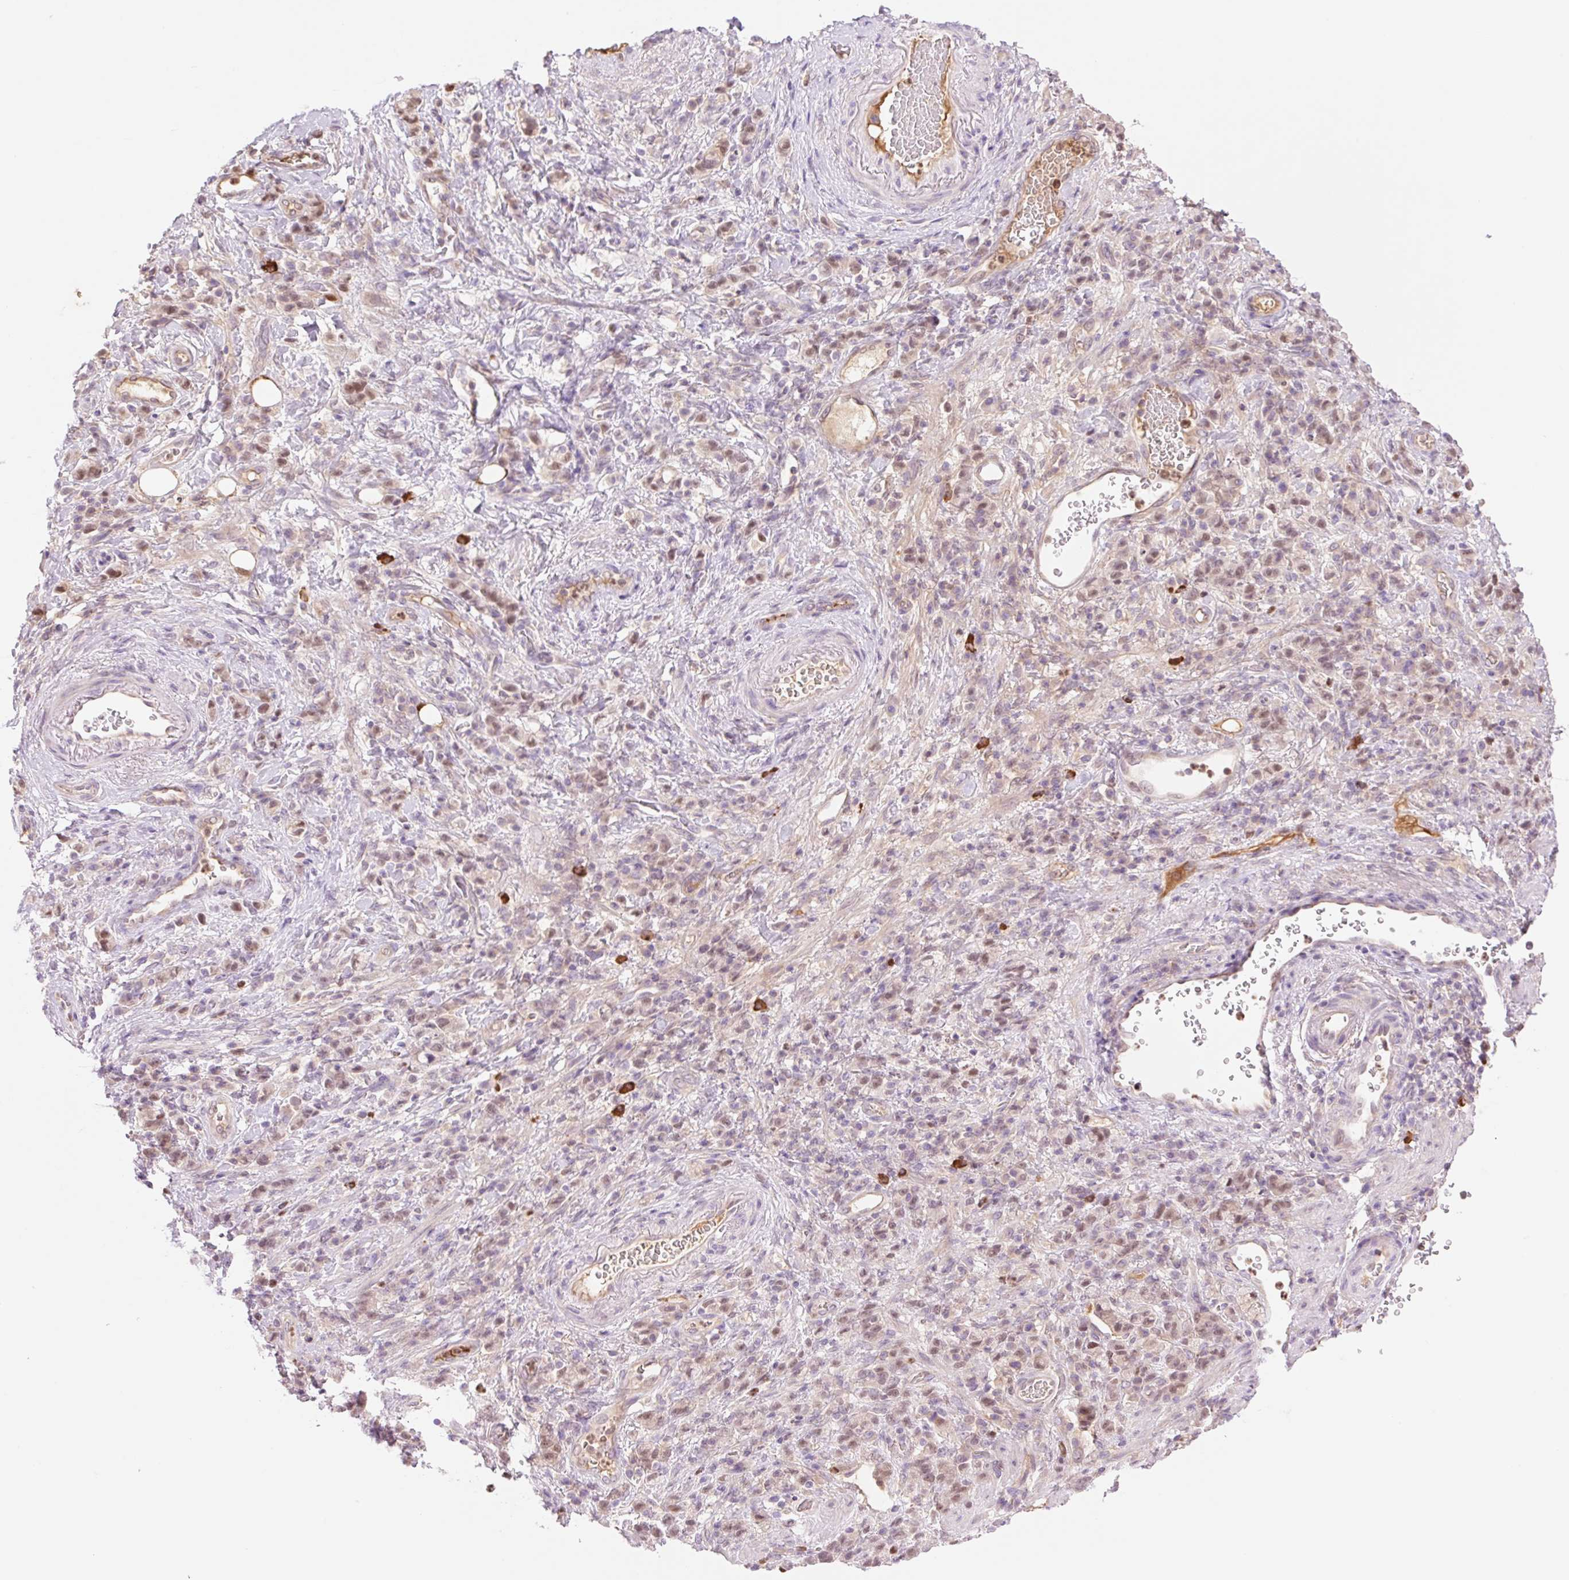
{"staining": {"intensity": "moderate", "quantity": "25%-75%", "location": "nuclear"}, "tissue": "stomach cancer", "cell_type": "Tumor cells", "image_type": "cancer", "snomed": [{"axis": "morphology", "description": "Adenocarcinoma, NOS"}, {"axis": "topography", "description": "Stomach"}], "caption": "About 25%-75% of tumor cells in stomach cancer (adenocarcinoma) show moderate nuclear protein staining as visualized by brown immunohistochemical staining.", "gene": "HEBP1", "patient": {"sex": "male", "age": 77}}